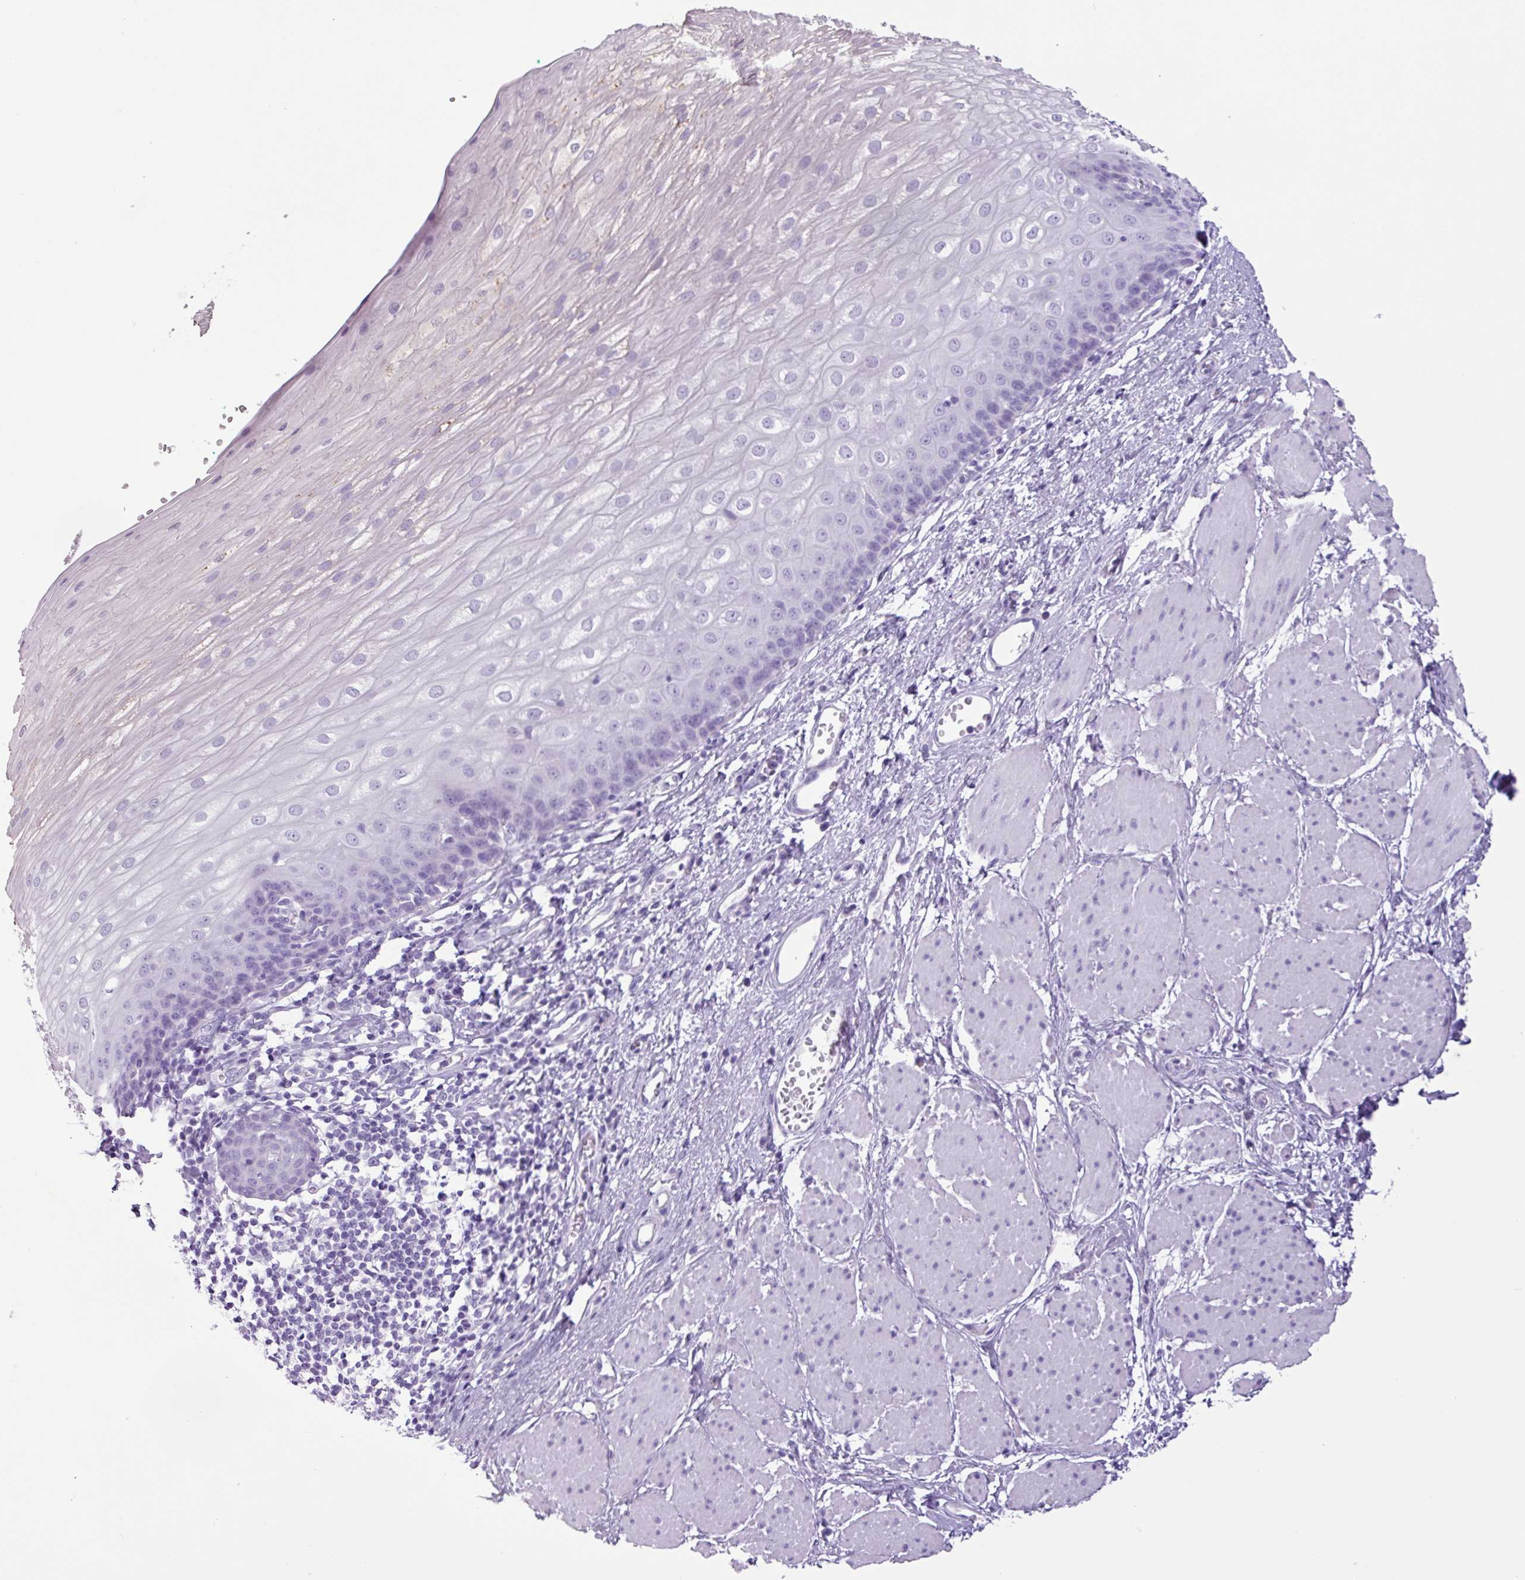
{"staining": {"intensity": "negative", "quantity": "none", "location": "none"}, "tissue": "esophagus", "cell_type": "Squamous epithelial cells", "image_type": "normal", "snomed": [{"axis": "morphology", "description": "Normal tissue, NOS"}, {"axis": "topography", "description": "Esophagus"}], "caption": "DAB immunohistochemical staining of normal human esophagus displays no significant expression in squamous epithelial cells. The staining is performed using DAB (3,3'-diaminobenzidine) brown chromogen with nuclei counter-stained in using hematoxylin.", "gene": "AGO3", "patient": {"sex": "male", "age": 69}}